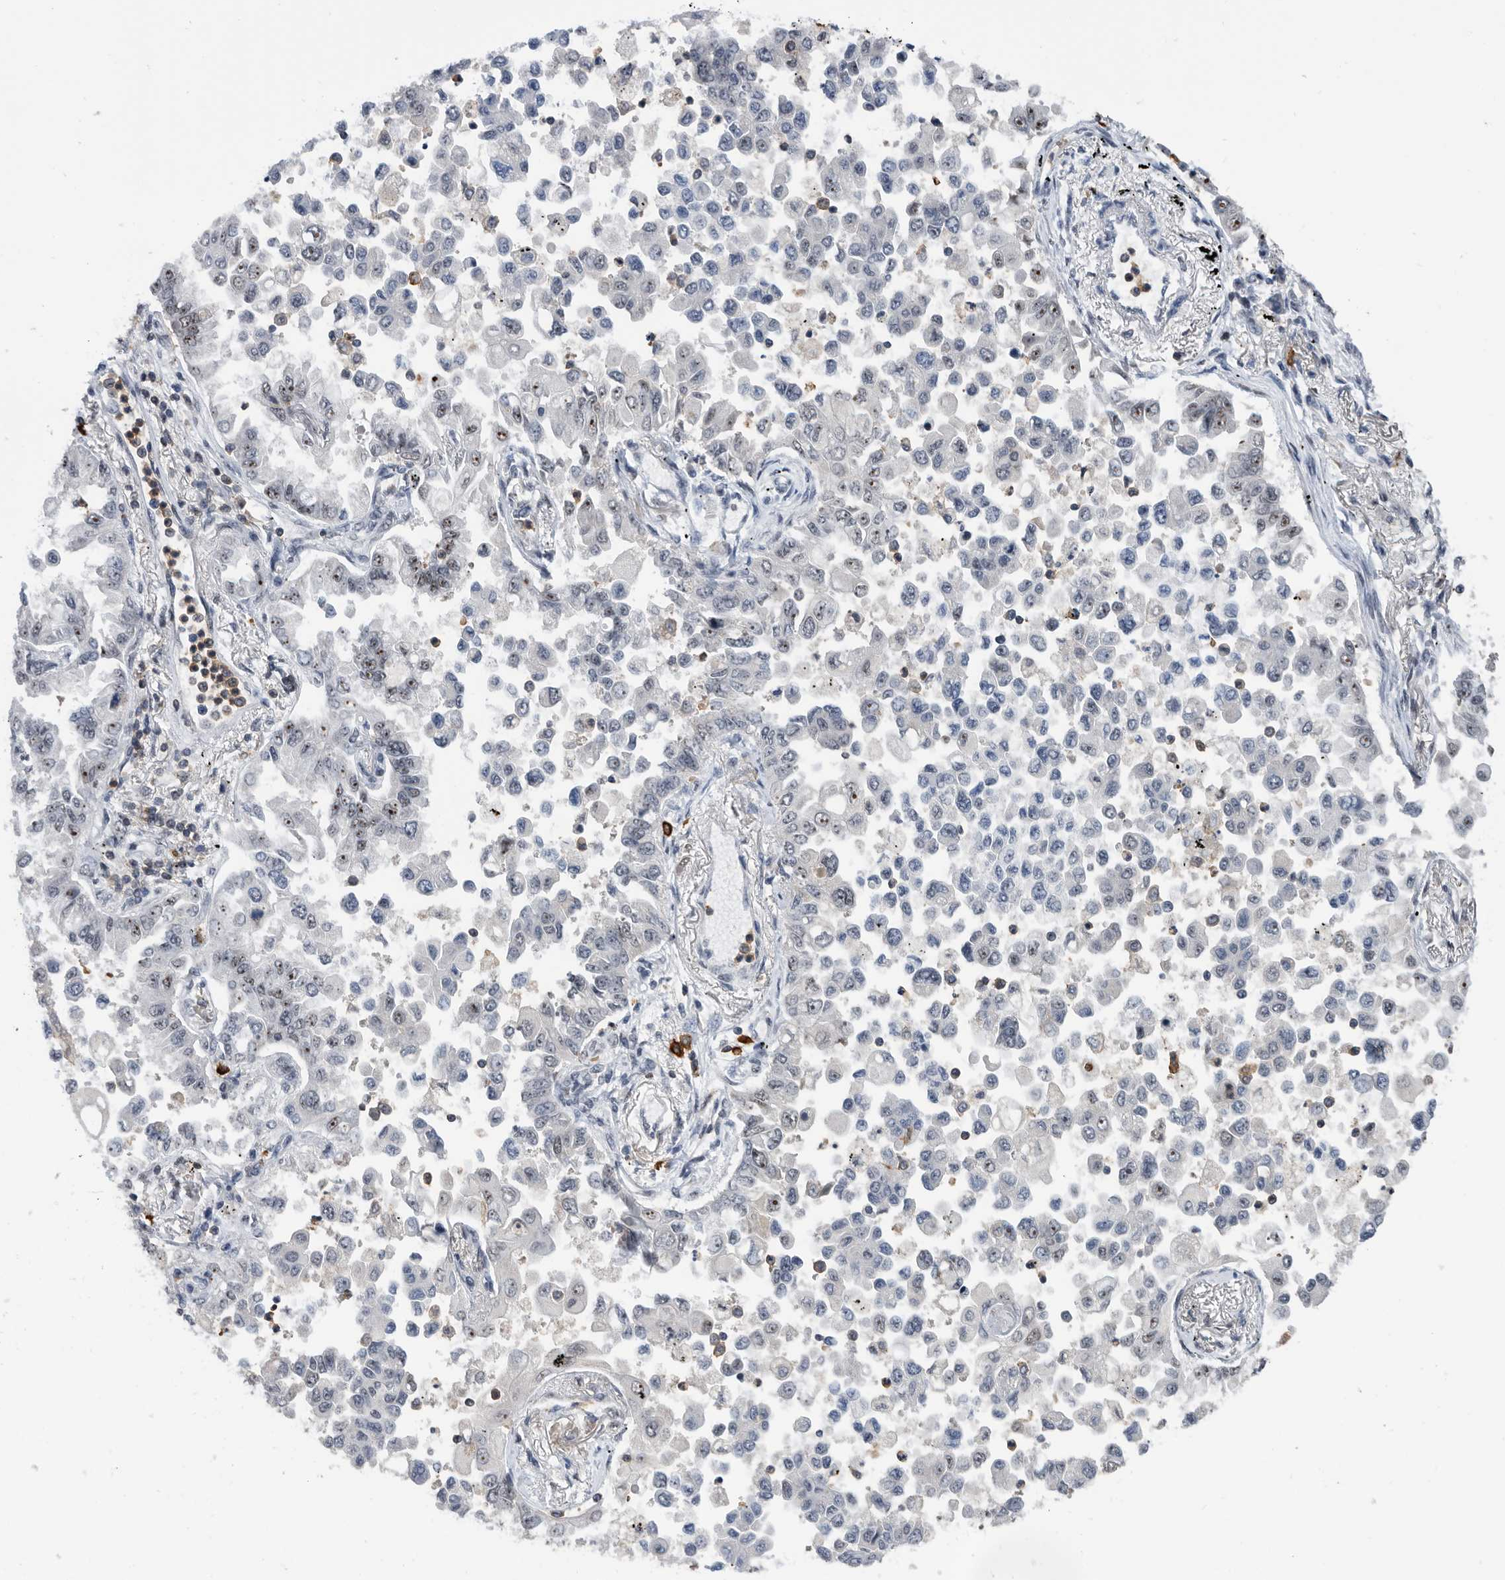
{"staining": {"intensity": "weak", "quantity": "<25%", "location": "nuclear"}, "tissue": "lung cancer", "cell_type": "Tumor cells", "image_type": "cancer", "snomed": [{"axis": "morphology", "description": "Adenocarcinoma, NOS"}, {"axis": "topography", "description": "Lung"}], "caption": "An immunohistochemistry image of lung cancer is shown. There is no staining in tumor cells of lung cancer.", "gene": "ZNF260", "patient": {"sex": "female", "age": 67}}